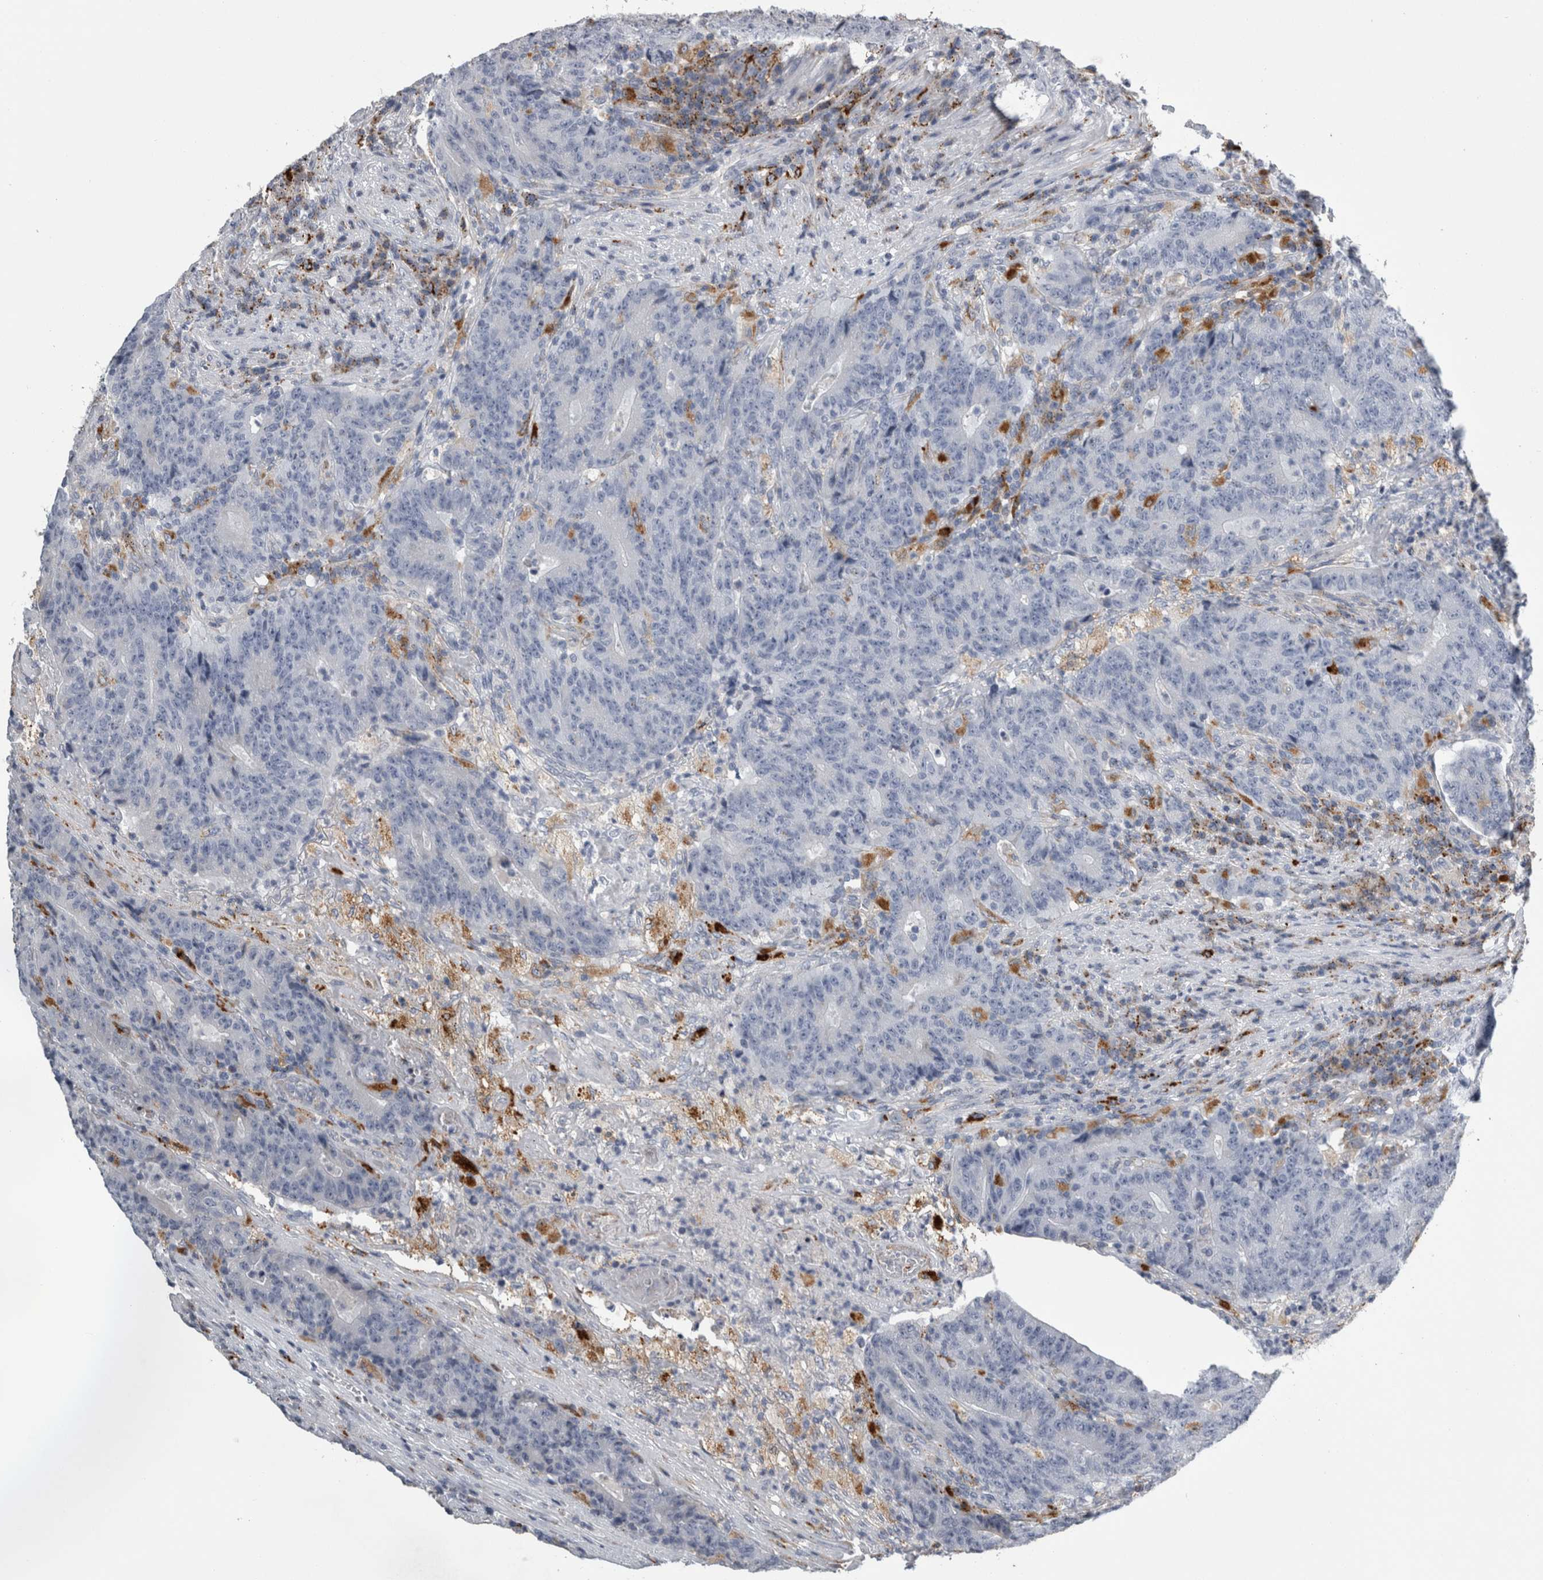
{"staining": {"intensity": "negative", "quantity": "none", "location": "none"}, "tissue": "colorectal cancer", "cell_type": "Tumor cells", "image_type": "cancer", "snomed": [{"axis": "morphology", "description": "Normal tissue, NOS"}, {"axis": "morphology", "description": "Adenocarcinoma, NOS"}, {"axis": "topography", "description": "Colon"}], "caption": "Human adenocarcinoma (colorectal) stained for a protein using IHC displays no expression in tumor cells.", "gene": "DPP7", "patient": {"sex": "female", "age": 75}}